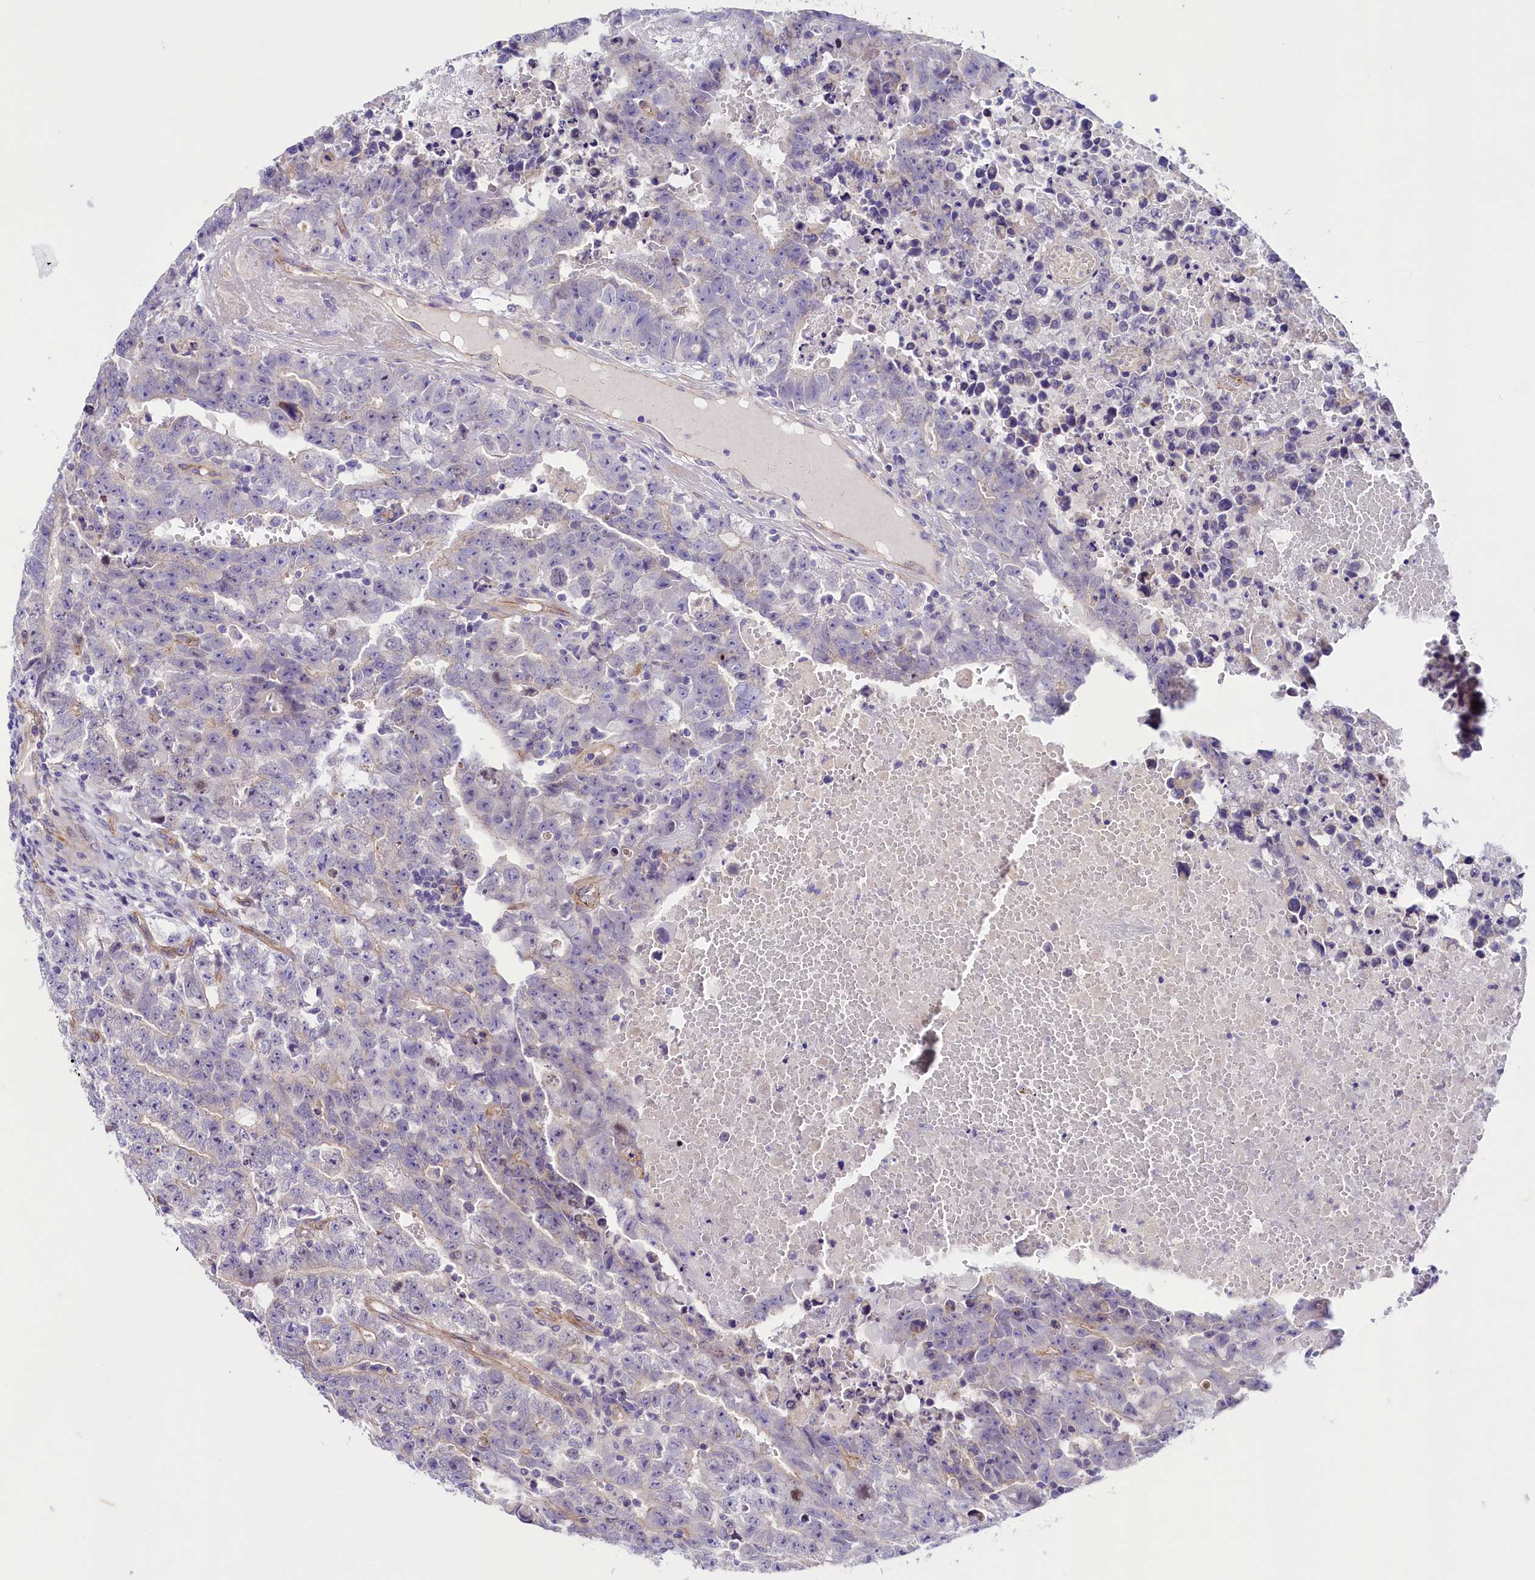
{"staining": {"intensity": "negative", "quantity": "none", "location": "none"}, "tissue": "testis cancer", "cell_type": "Tumor cells", "image_type": "cancer", "snomed": [{"axis": "morphology", "description": "Carcinoma, Embryonal, NOS"}, {"axis": "topography", "description": "Testis"}], "caption": "Tumor cells show no significant expression in testis cancer (embryonal carcinoma). Nuclei are stained in blue.", "gene": "SLF1", "patient": {"sex": "male", "age": 25}}